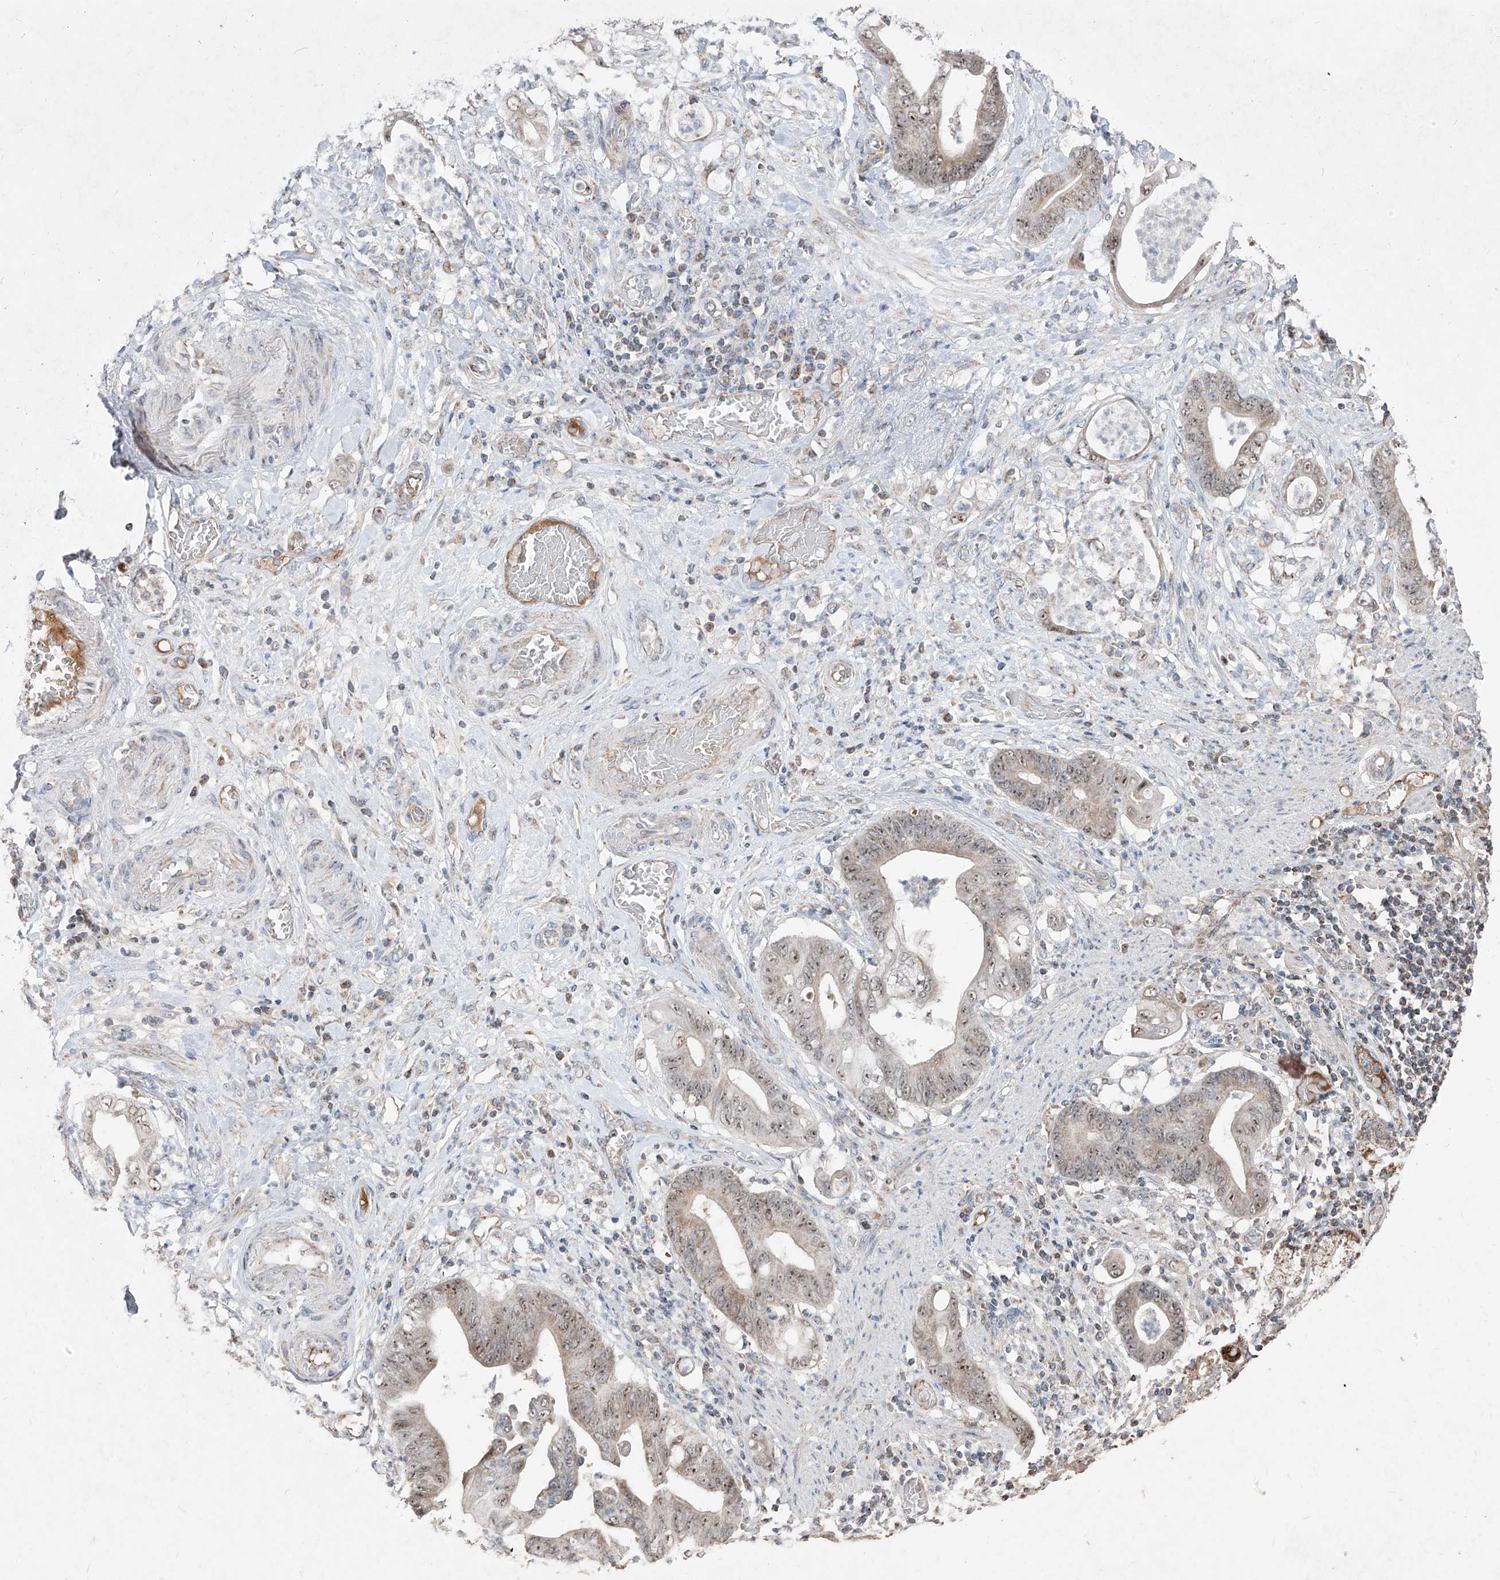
{"staining": {"intensity": "weak", "quantity": ">75%", "location": "cytoplasmic/membranous,nuclear"}, "tissue": "stomach cancer", "cell_type": "Tumor cells", "image_type": "cancer", "snomed": [{"axis": "morphology", "description": "Adenocarcinoma, NOS"}, {"axis": "topography", "description": "Stomach"}], "caption": "Weak cytoplasmic/membranous and nuclear protein staining is appreciated in about >75% of tumor cells in stomach cancer. The staining was performed using DAB to visualize the protein expression in brown, while the nuclei were stained in blue with hematoxylin (Magnification: 20x).", "gene": "NDUFB3", "patient": {"sex": "female", "age": 73}}